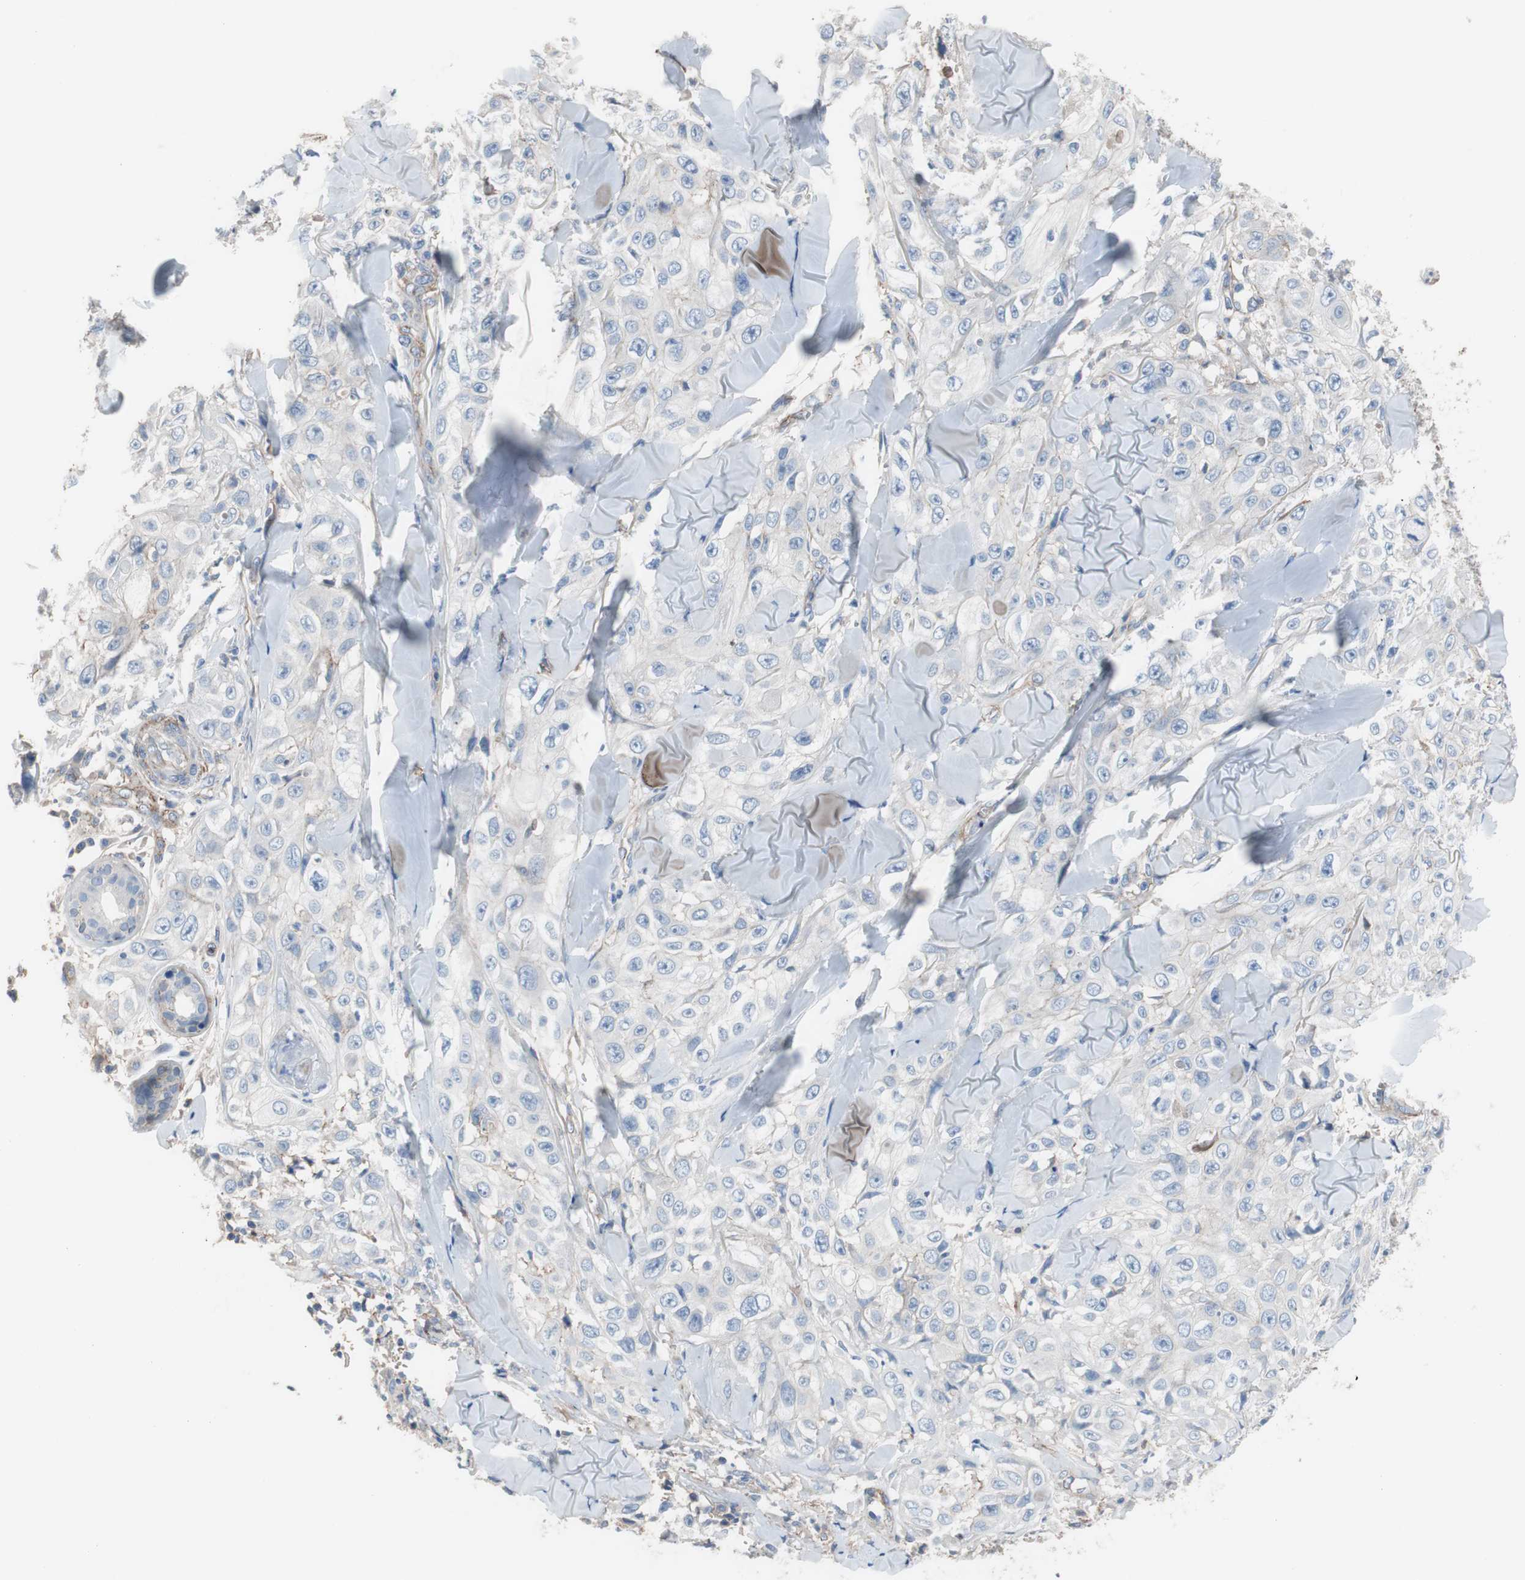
{"staining": {"intensity": "negative", "quantity": "none", "location": "none"}, "tissue": "skin cancer", "cell_type": "Tumor cells", "image_type": "cancer", "snomed": [{"axis": "morphology", "description": "Squamous cell carcinoma, NOS"}, {"axis": "topography", "description": "Skin"}], "caption": "Tumor cells show no significant expression in skin cancer (squamous cell carcinoma).", "gene": "CD81", "patient": {"sex": "male", "age": 86}}